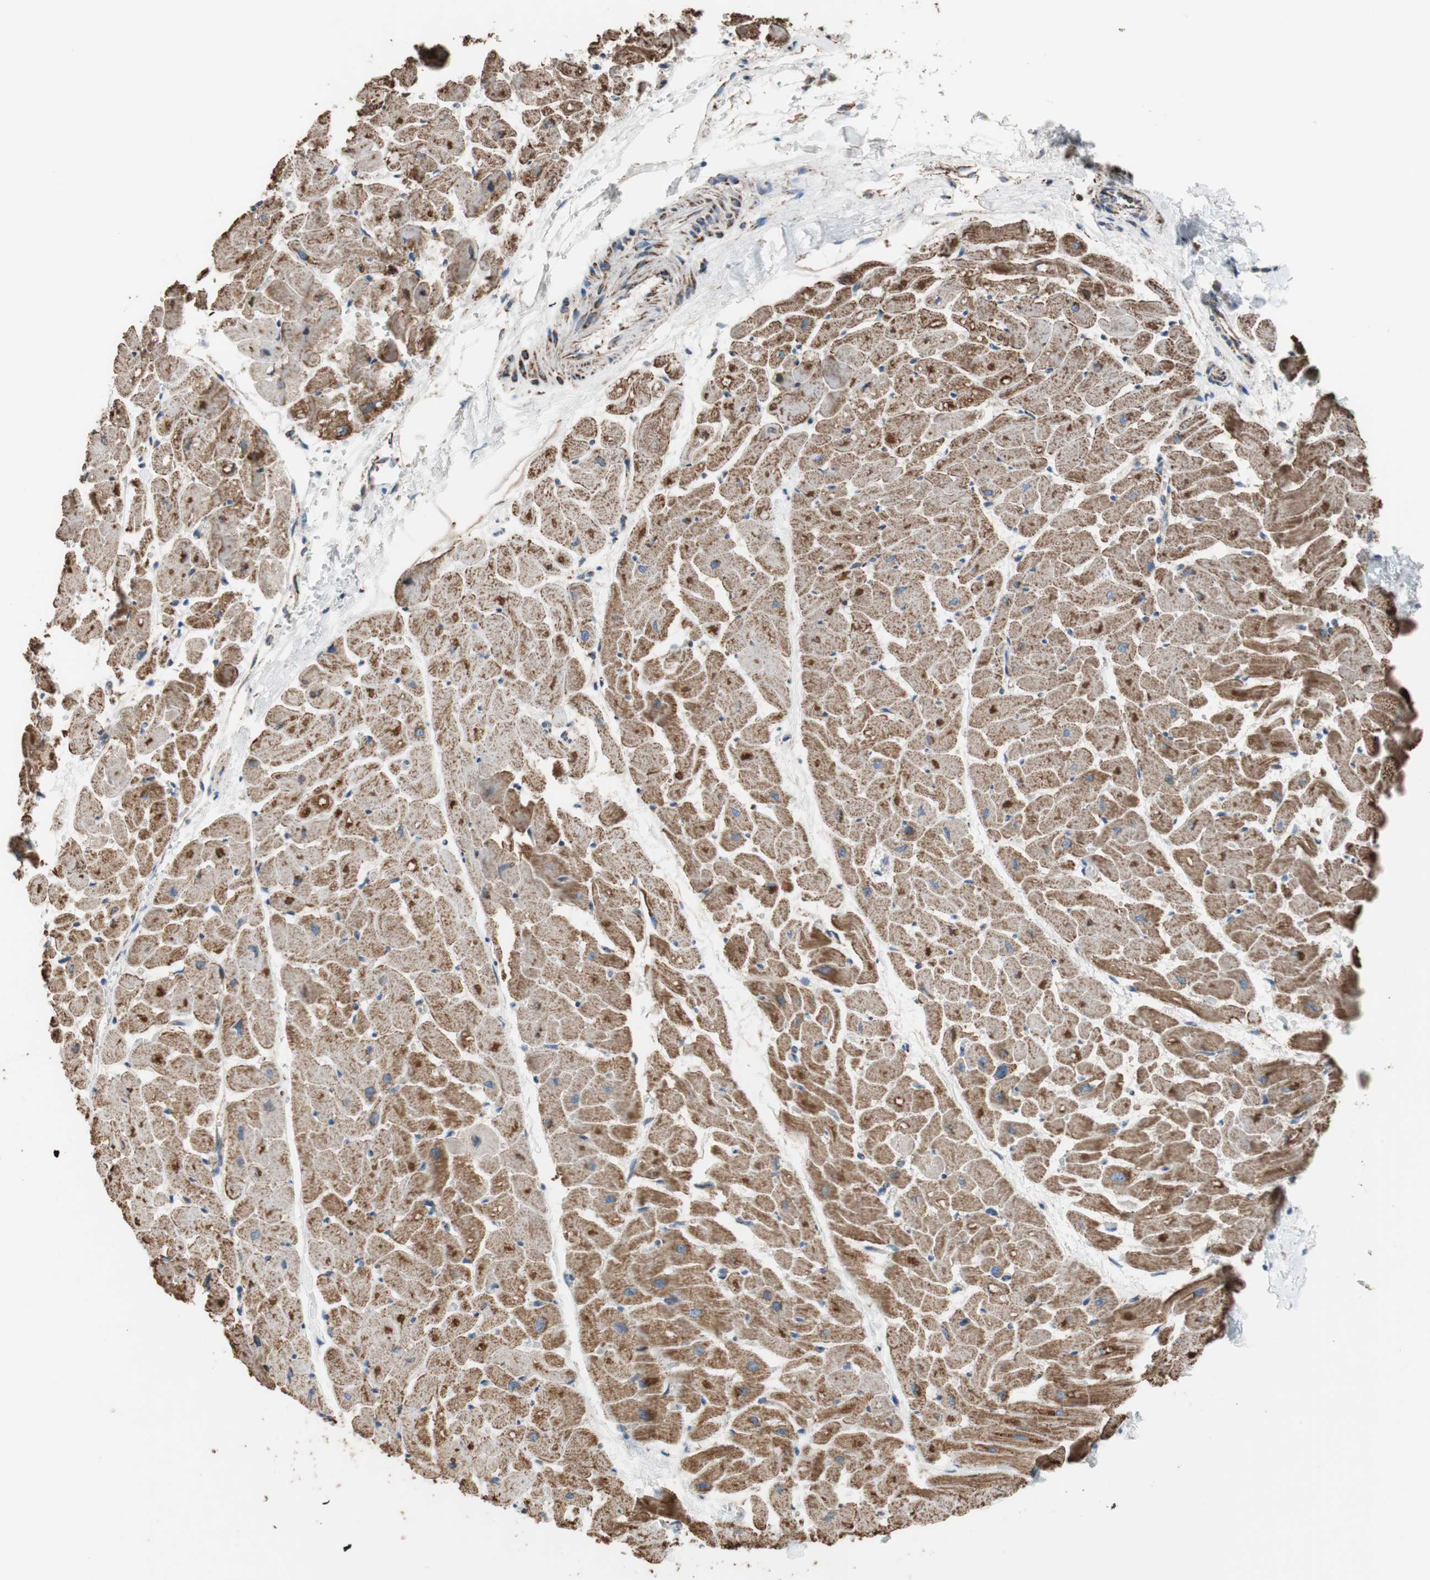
{"staining": {"intensity": "strong", "quantity": ">75%", "location": "cytoplasmic/membranous"}, "tissue": "heart muscle", "cell_type": "Cardiomyocytes", "image_type": "normal", "snomed": [{"axis": "morphology", "description": "Normal tissue, NOS"}, {"axis": "topography", "description": "Heart"}], "caption": "Heart muscle stained with DAB (3,3'-diaminobenzidine) IHC reveals high levels of strong cytoplasmic/membranous expression in approximately >75% of cardiomyocytes.", "gene": "PCSK4", "patient": {"sex": "female", "age": 19}}